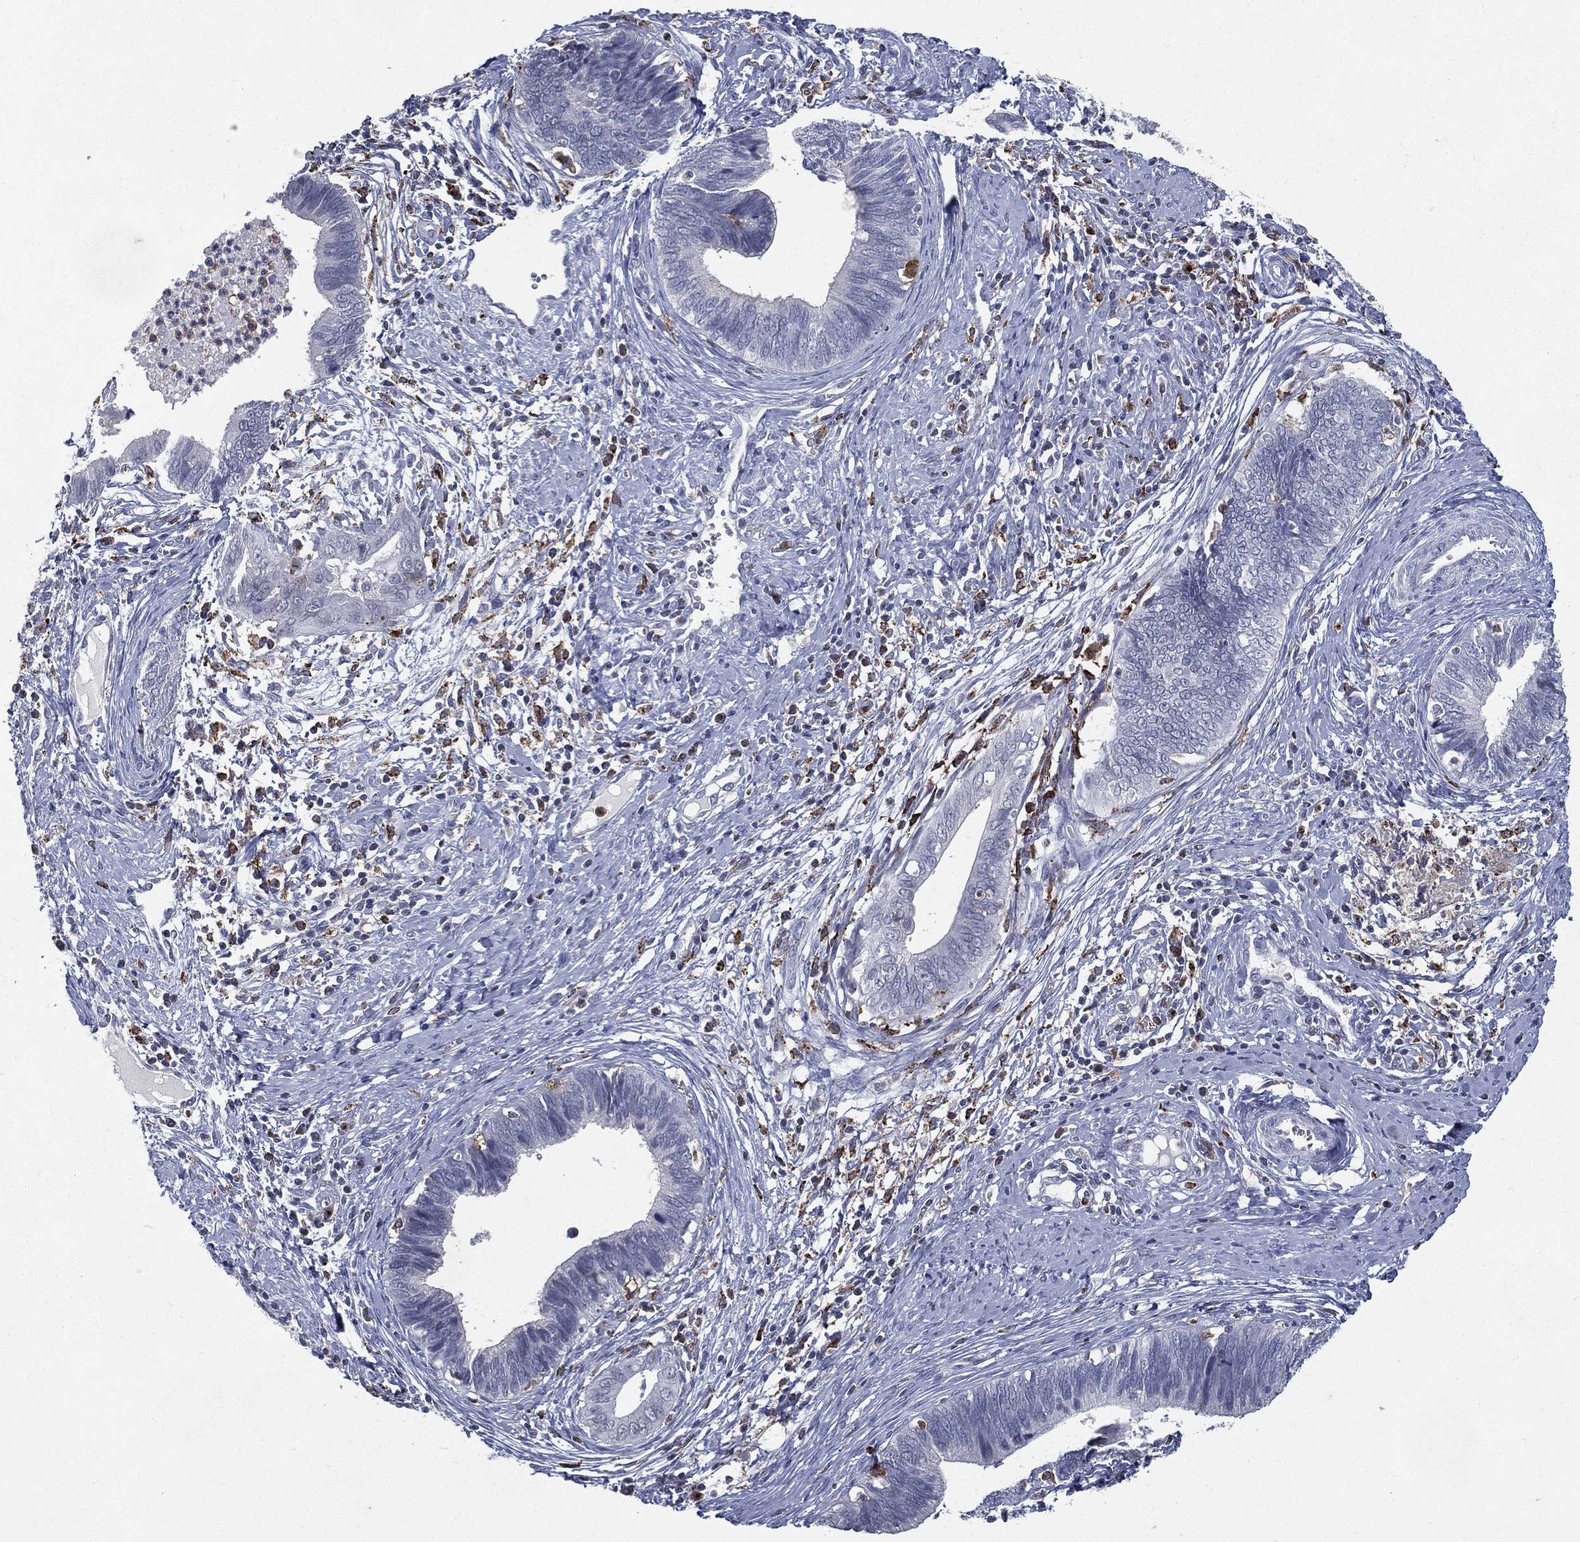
{"staining": {"intensity": "negative", "quantity": "none", "location": "none"}, "tissue": "cervical cancer", "cell_type": "Tumor cells", "image_type": "cancer", "snomed": [{"axis": "morphology", "description": "Adenocarcinoma, NOS"}, {"axis": "topography", "description": "Cervix"}], "caption": "A photomicrograph of human cervical adenocarcinoma is negative for staining in tumor cells.", "gene": "EVI2B", "patient": {"sex": "female", "age": 42}}